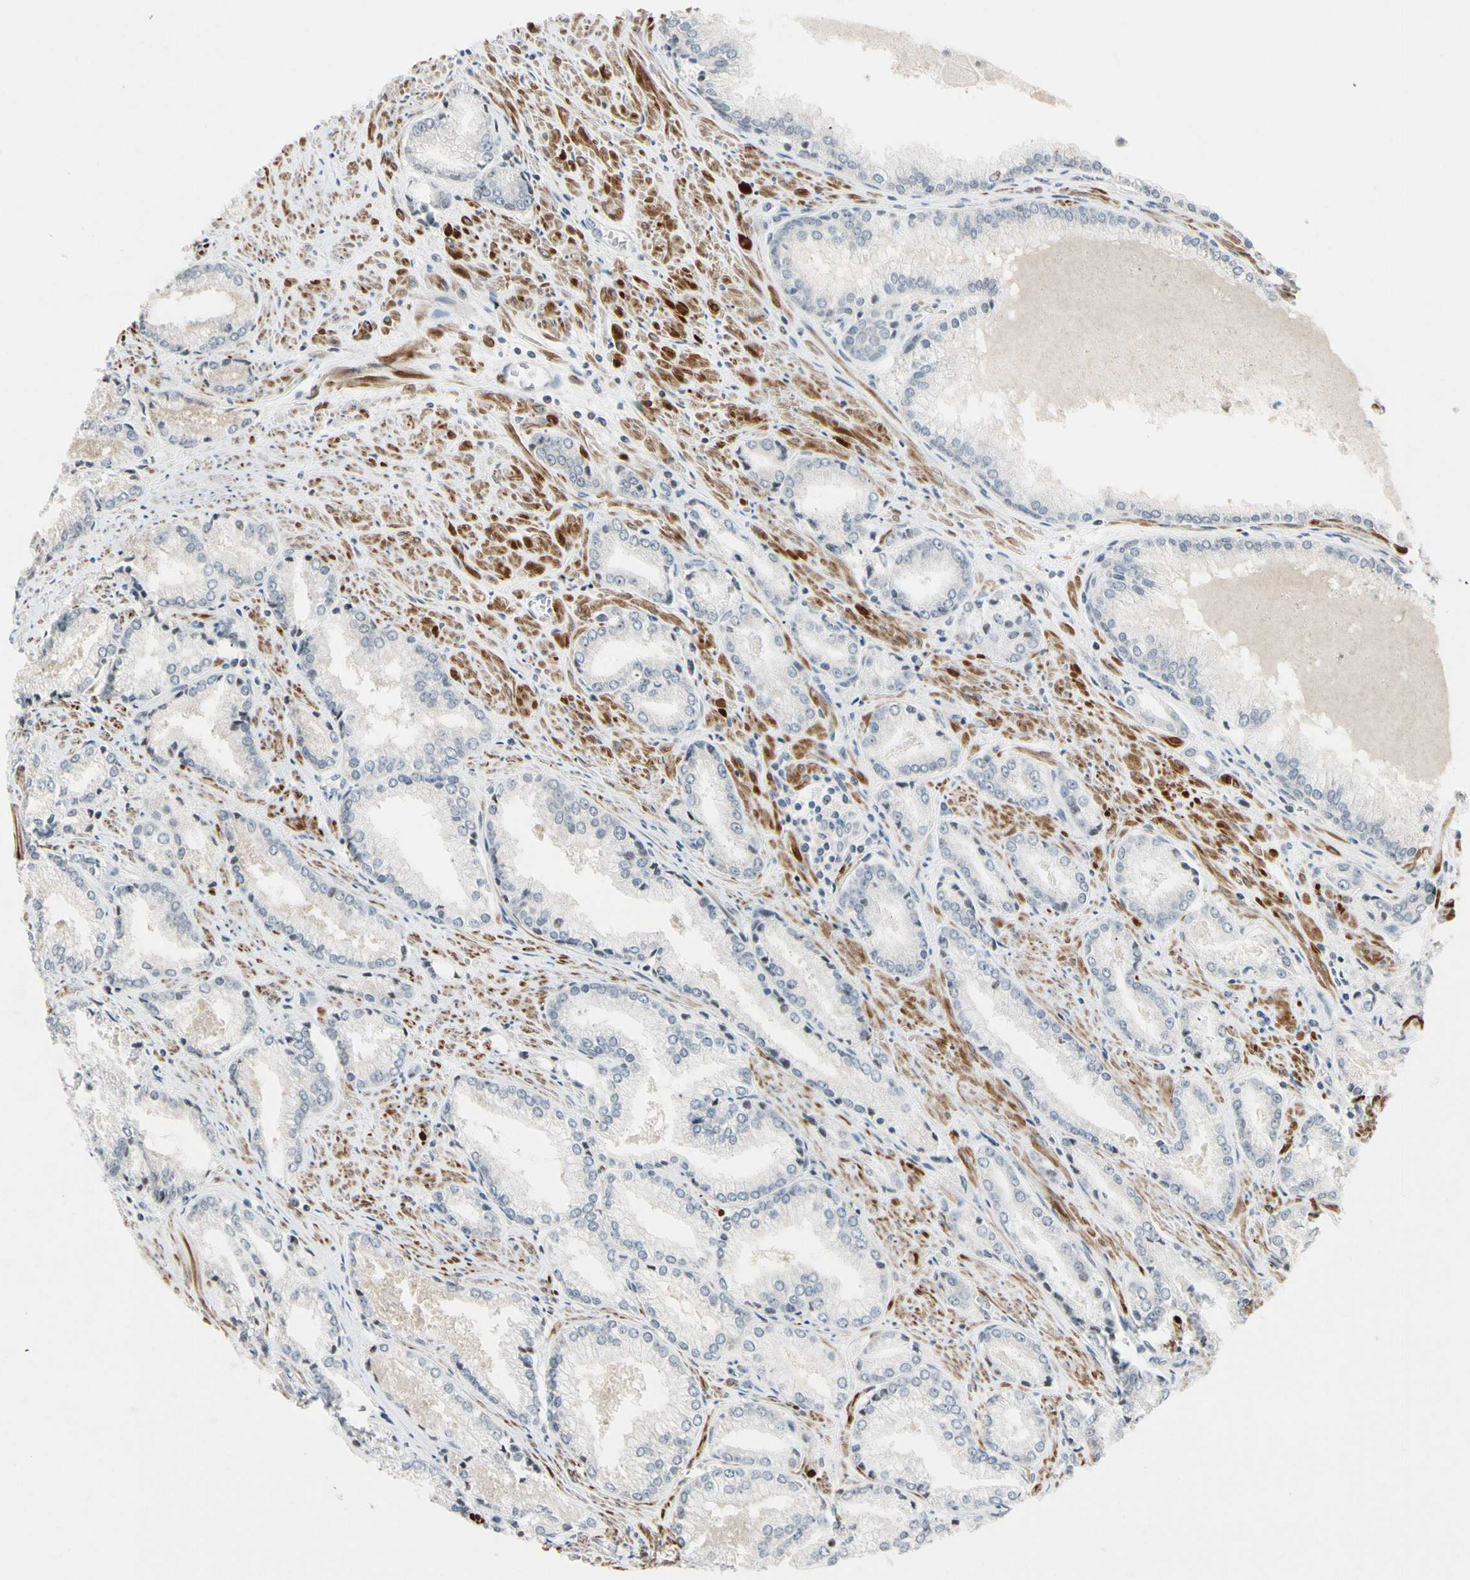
{"staining": {"intensity": "negative", "quantity": "none", "location": "none"}, "tissue": "prostate cancer", "cell_type": "Tumor cells", "image_type": "cancer", "snomed": [{"axis": "morphology", "description": "Adenocarcinoma, Low grade"}, {"axis": "topography", "description": "Prostate"}], "caption": "This is an immunohistochemistry photomicrograph of prostate cancer (low-grade adenocarcinoma). There is no expression in tumor cells.", "gene": "SLC27A6", "patient": {"sex": "male", "age": 64}}